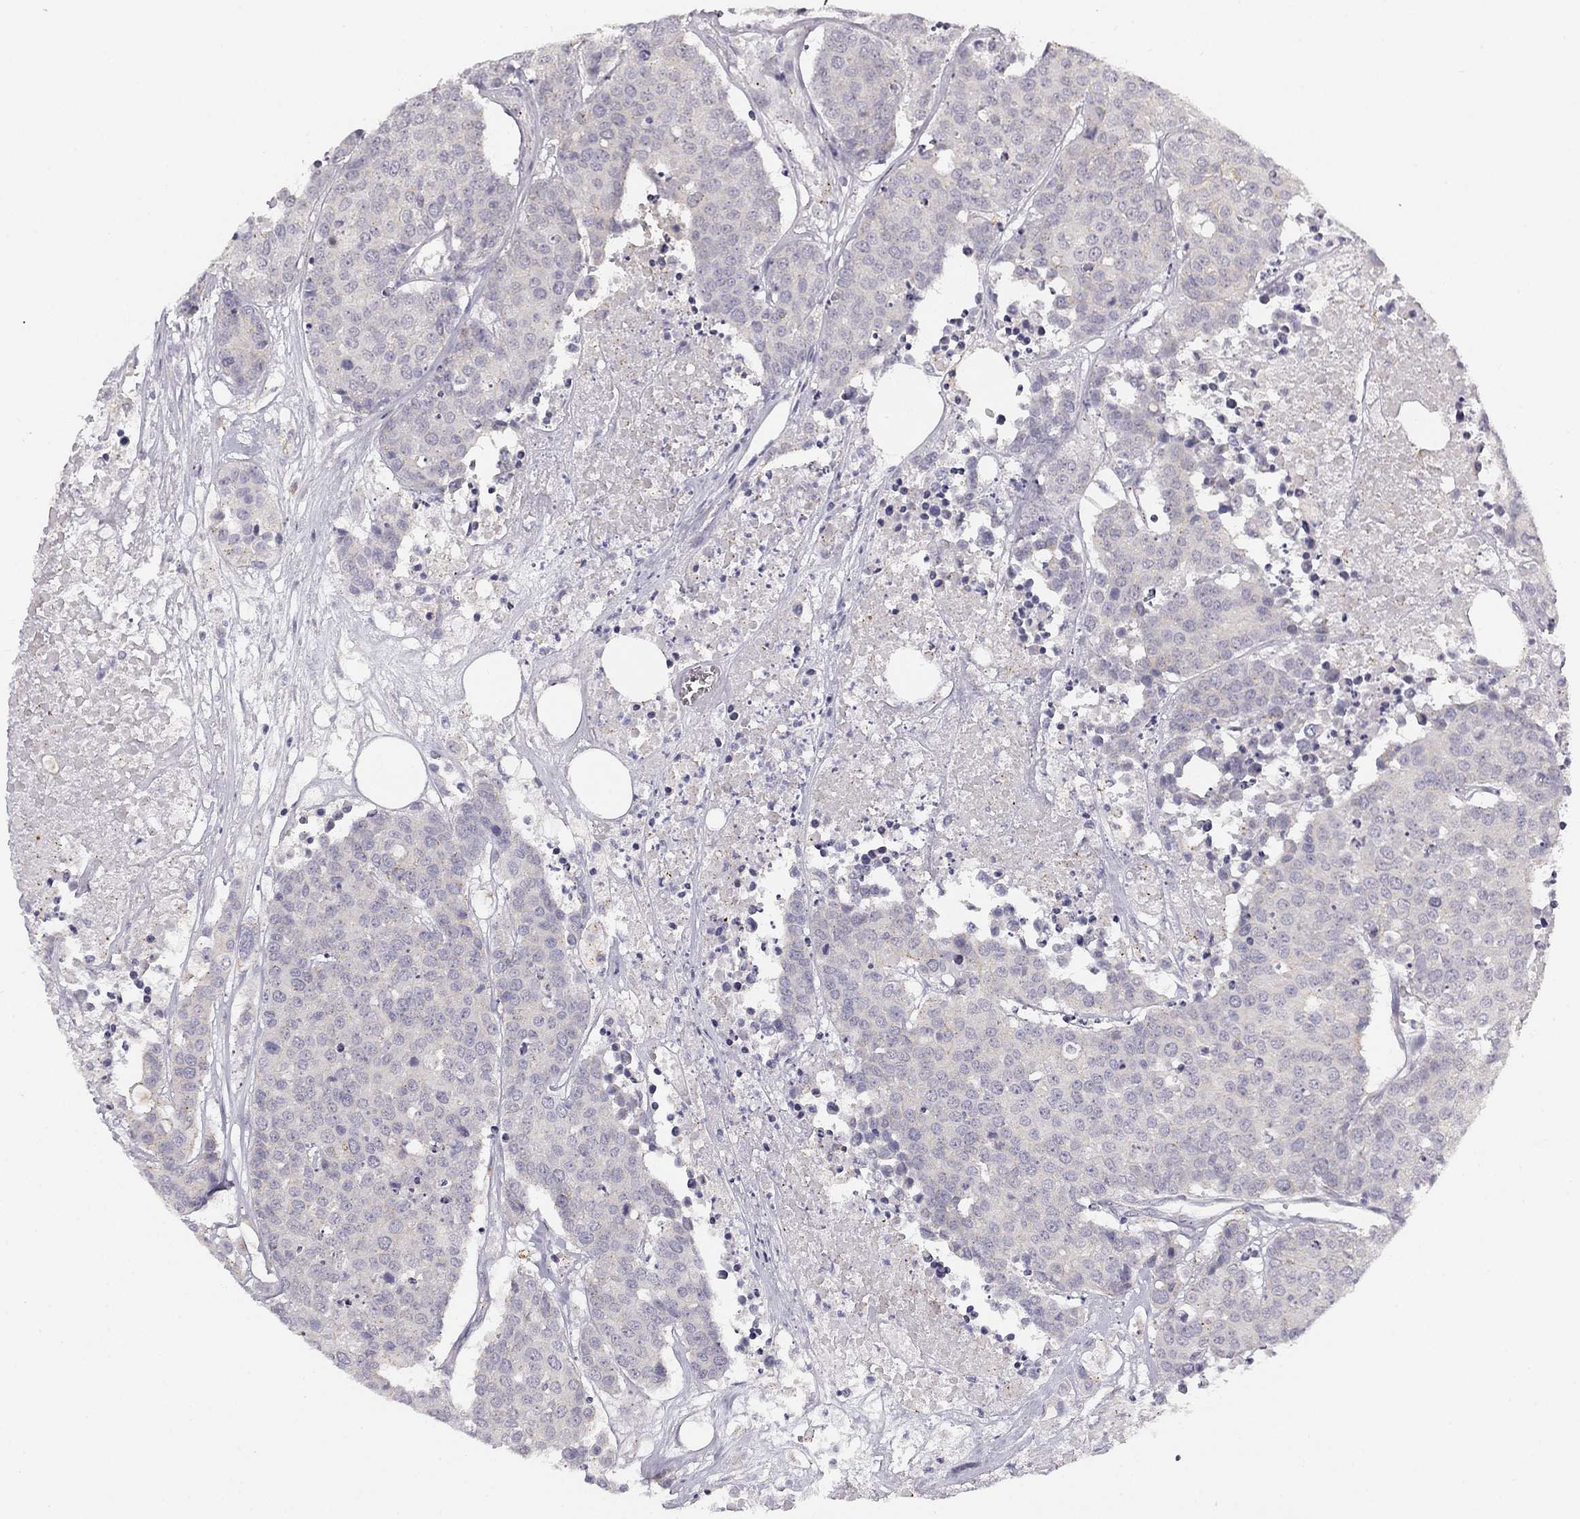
{"staining": {"intensity": "negative", "quantity": "none", "location": "none"}, "tissue": "carcinoid", "cell_type": "Tumor cells", "image_type": "cancer", "snomed": [{"axis": "morphology", "description": "Carcinoid, malignant, NOS"}, {"axis": "topography", "description": "Colon"}], "caption": "Malignant carcinoid was stained to show a protein in brown. There is no significant staining in tumor cells.", "gene": "CNR1", "patient": {"sex": "male", "age": 81}}